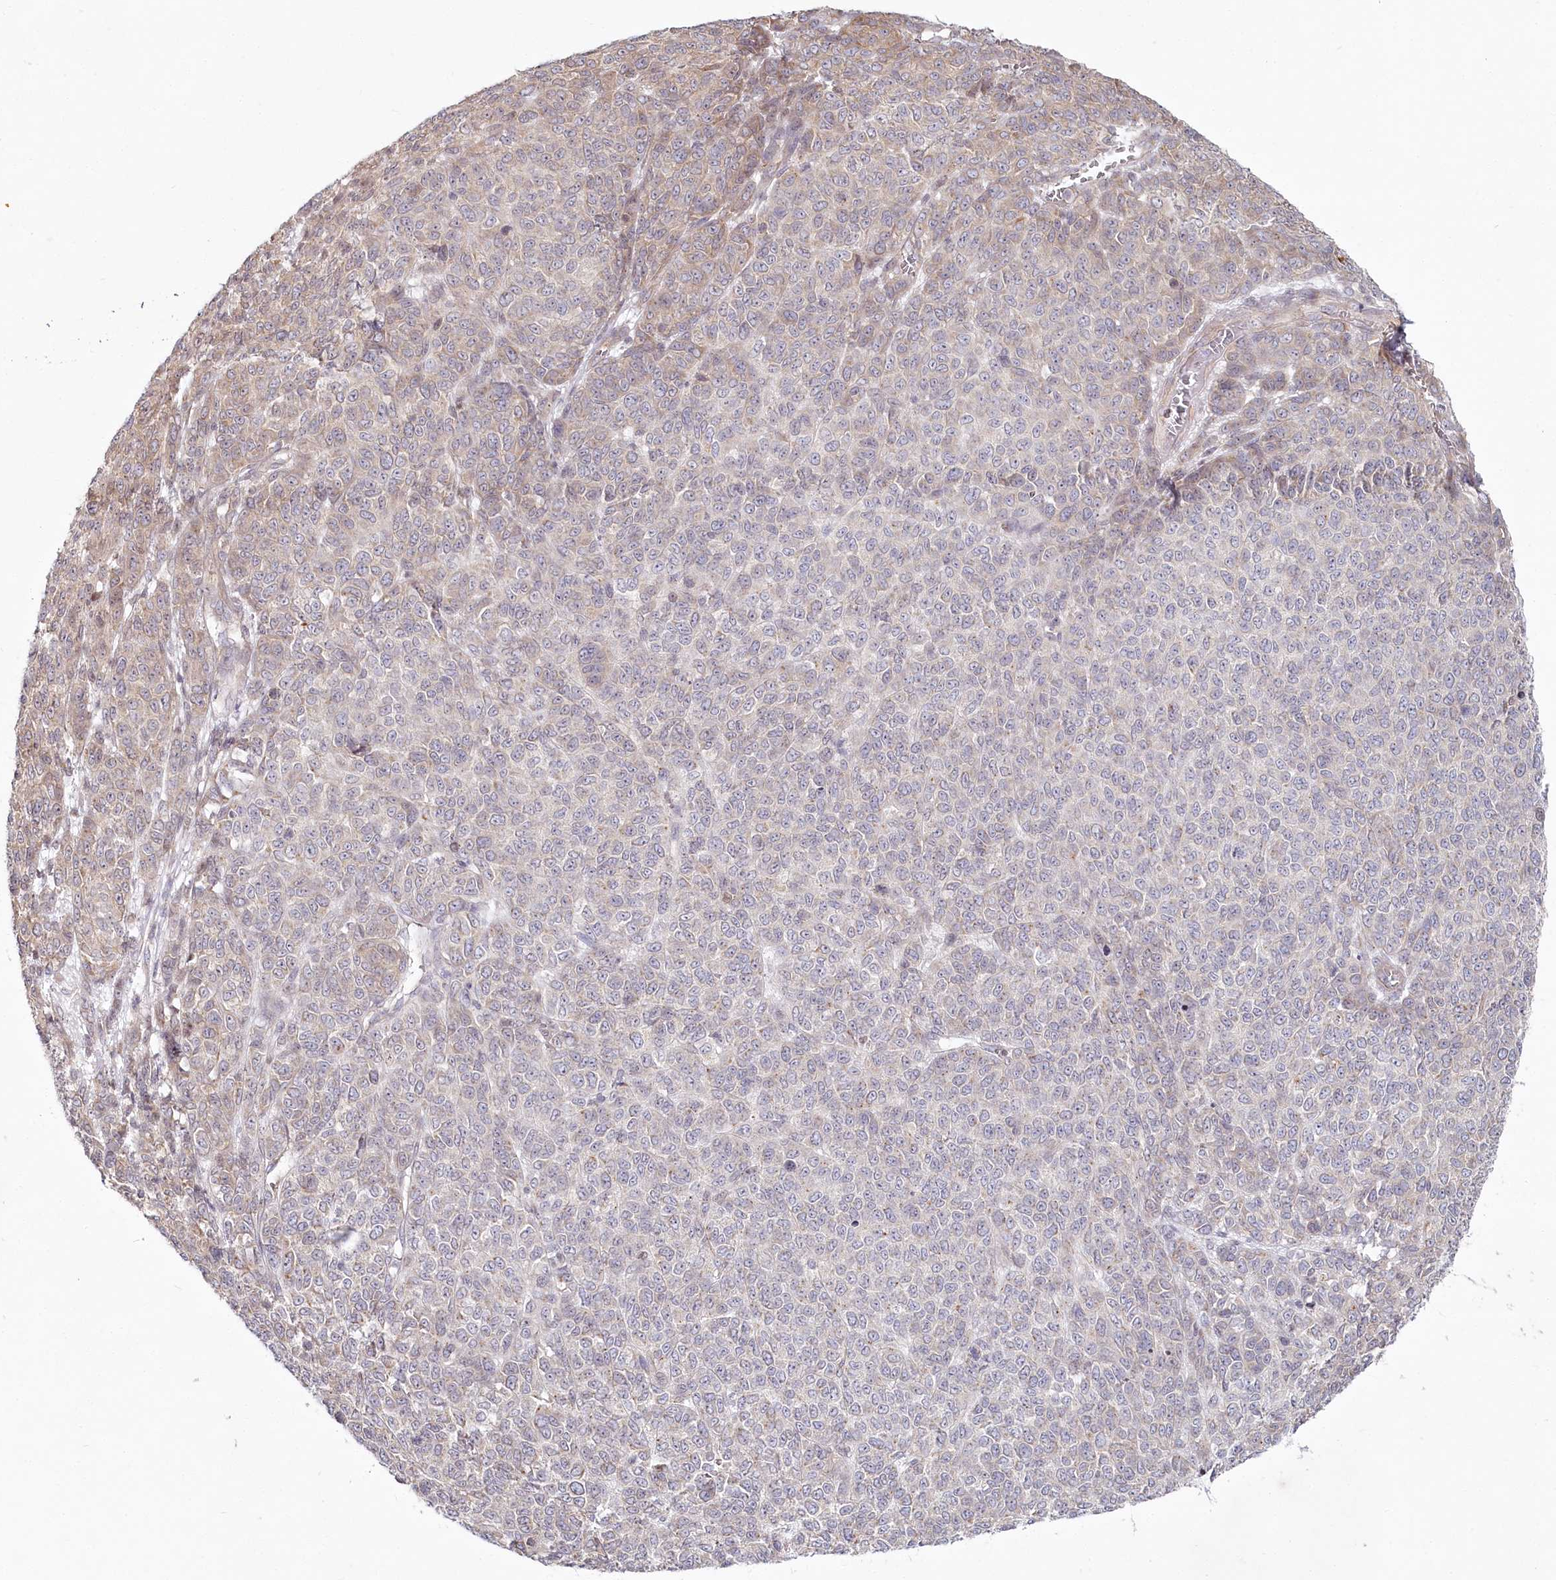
{"staining": {"intensity": "weak", "quantity": "<25%", "location": "cytoplasmic/membranous"}, "tissue": "melanoma", "cell_type": "Tumor cells", "image_type": "cancer", "snomed": [{"axis": "morphology", "description": "Malignant melanoma, NOS"}, {"axis": "topography", "description": "Skin"}], "caption": "Melanoma was stained to show a protein in brown. There is no significant positivity in tumor cells.", "gene": "SPINK13", "patient": {"sex": "male", "age": 49}}